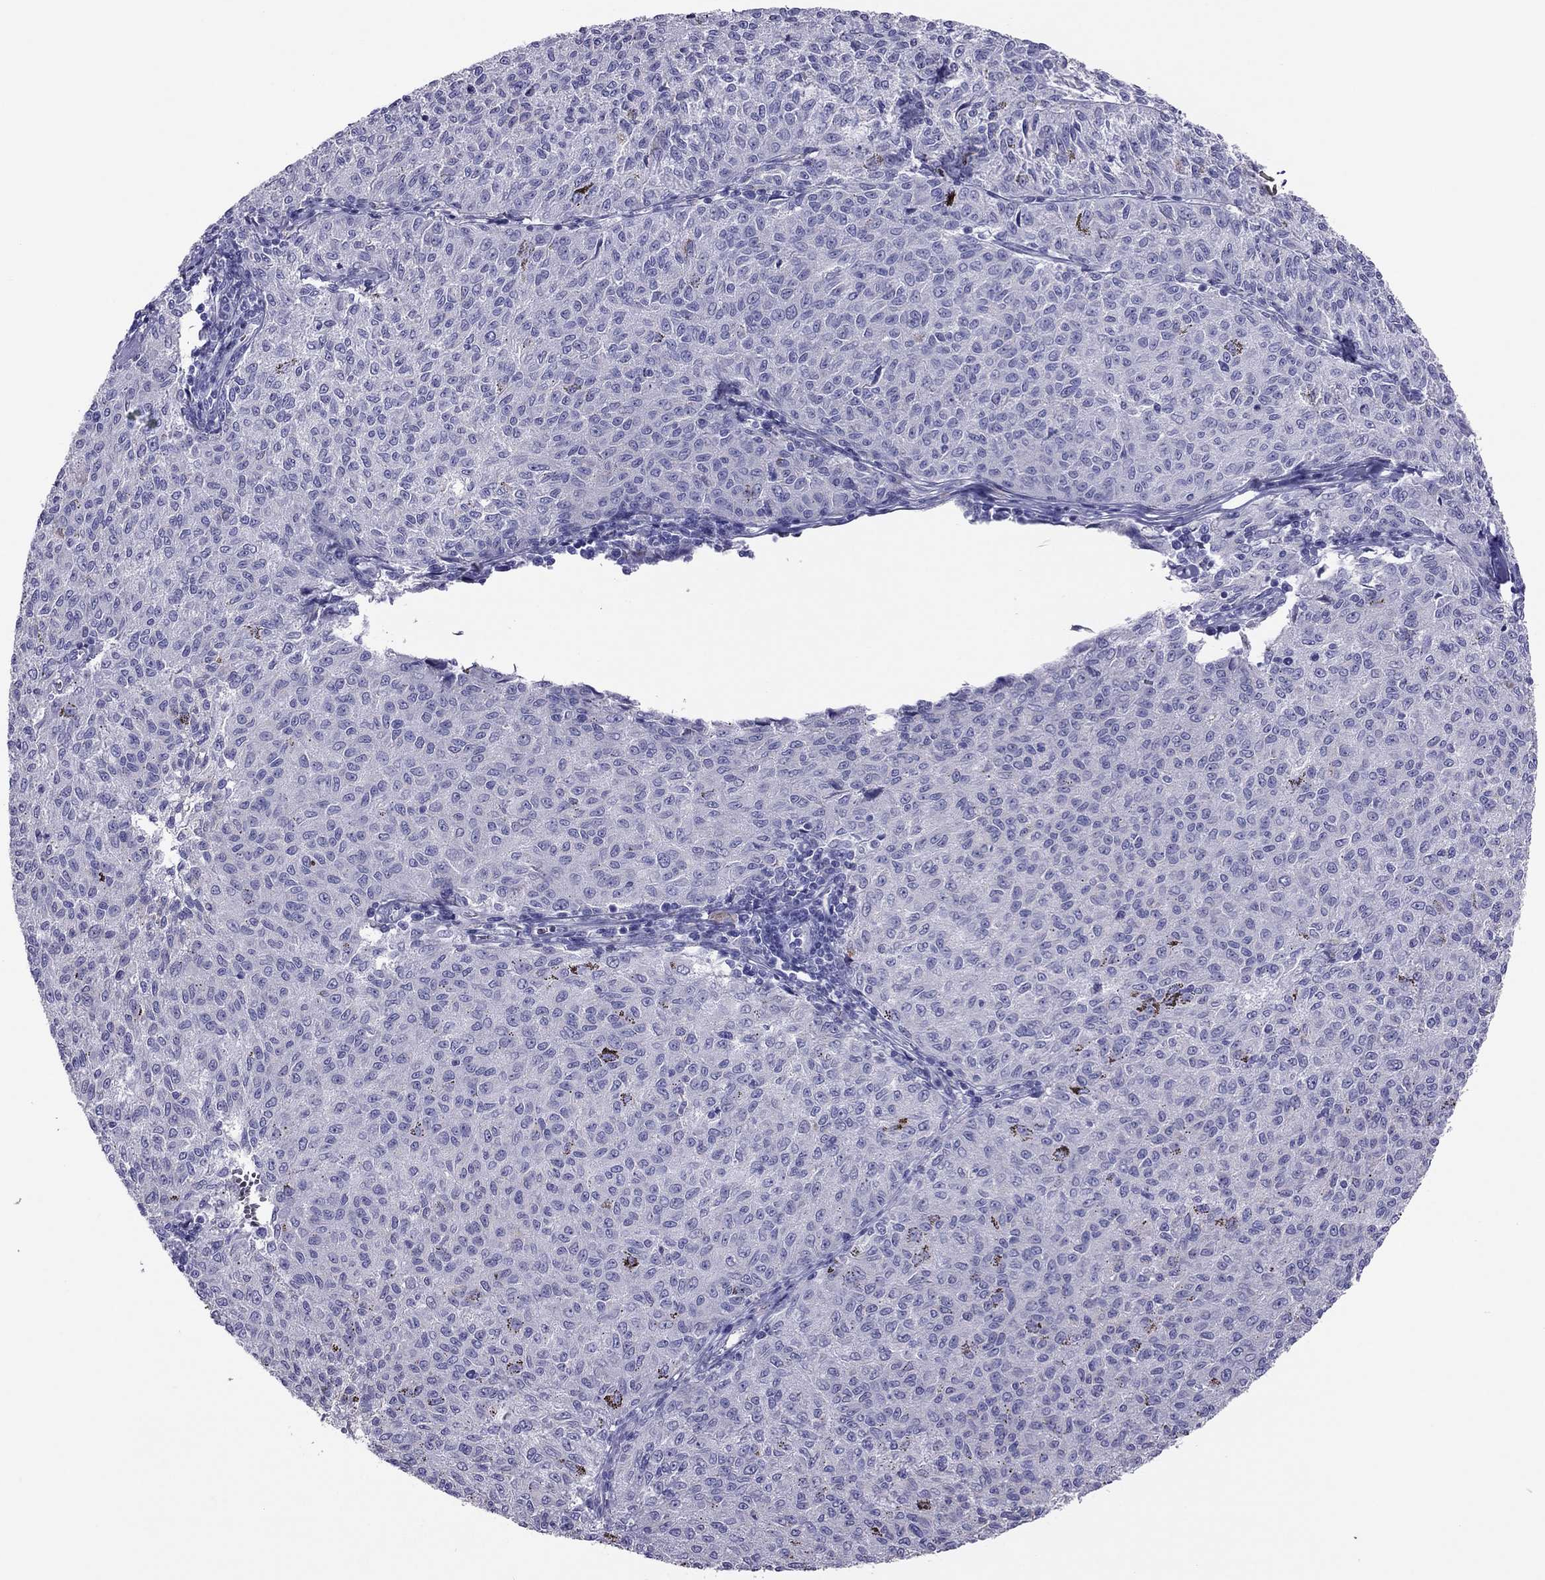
{"staining": {"intensity": "negative", "quantity": "none", "location": "none"}, "tissue": "melanoma", "cell_type": "Tumor cells", "image_type": "cancer", "snomed": [{"axis": "morphology", "description": "Malignant melanoma, NOS"}, {"axis": "topography", "description": "Skin"}], "caption": "This is an immunohistochemistry image of melanoma. There is no expression in tumor cells.", "gene": "MAEL", "patient": {"sex": "female", "age": 72}}